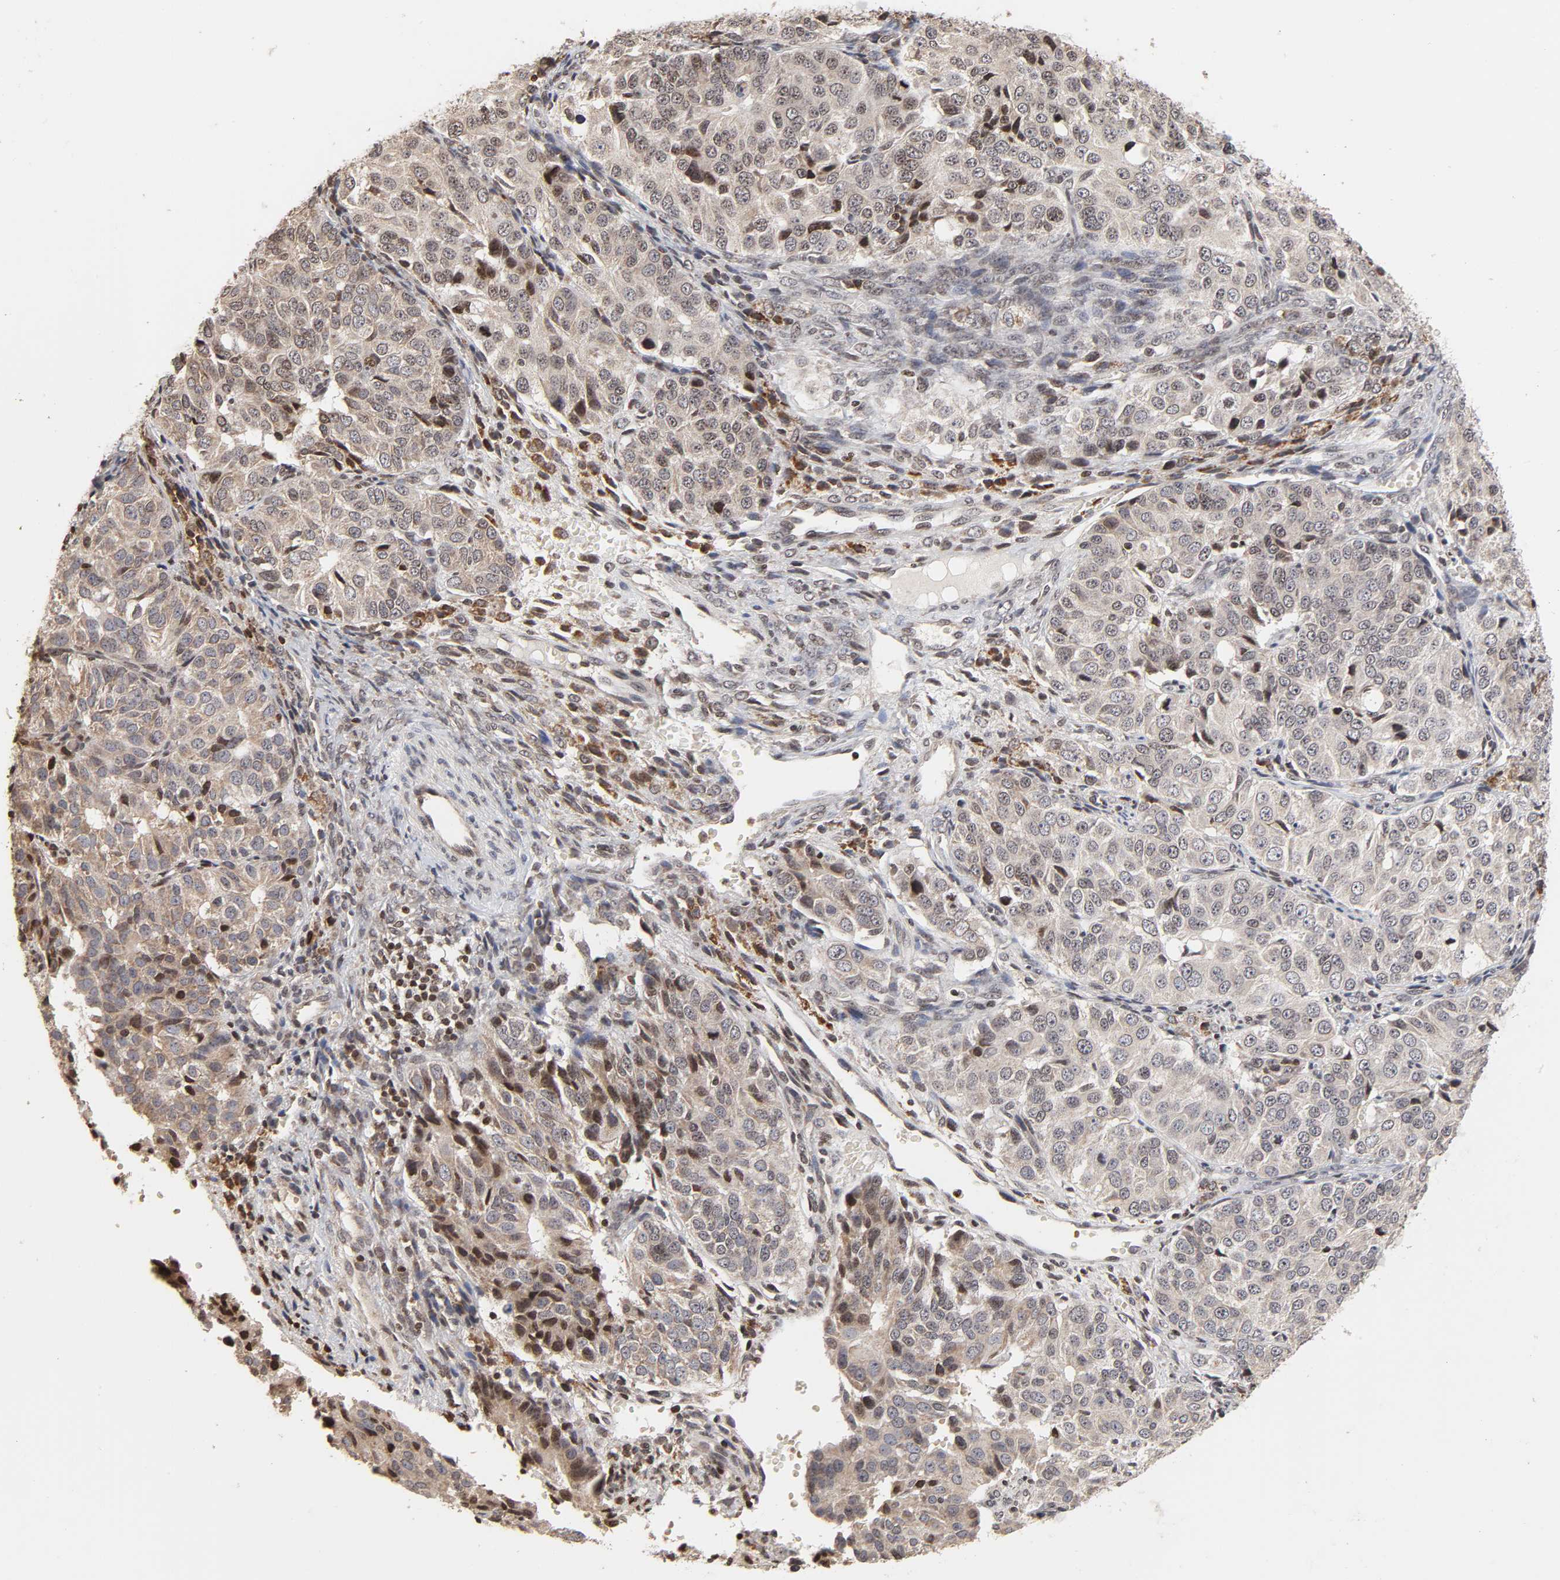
{"staining": {"intensity": "weak", "quantity": ">75%", "location": "cytoplasmic/membranous"}, "tissue": "ovarian cancer", "cell_type": "Tumor cells", "image_type": "cancer", "snomed": [{"axis": "morphology", "description": "Carcinoma, endometroid"}, {"axis": "topography", "description": "Ovary"}], "caption": "Immunohistochemistry photomicrograph of neoplastic tissue: human endometroid carcinoma (ovarian) stained using immunohistochemistry demonstrates low levels of weak protein expression localized specifically in the cytoplasmic/membranous of tumor cells, appearing as a cytoplasmic/membranous brown color.", "gene": "ZNF473", "patient": {"sex": "female", "age": 51}}